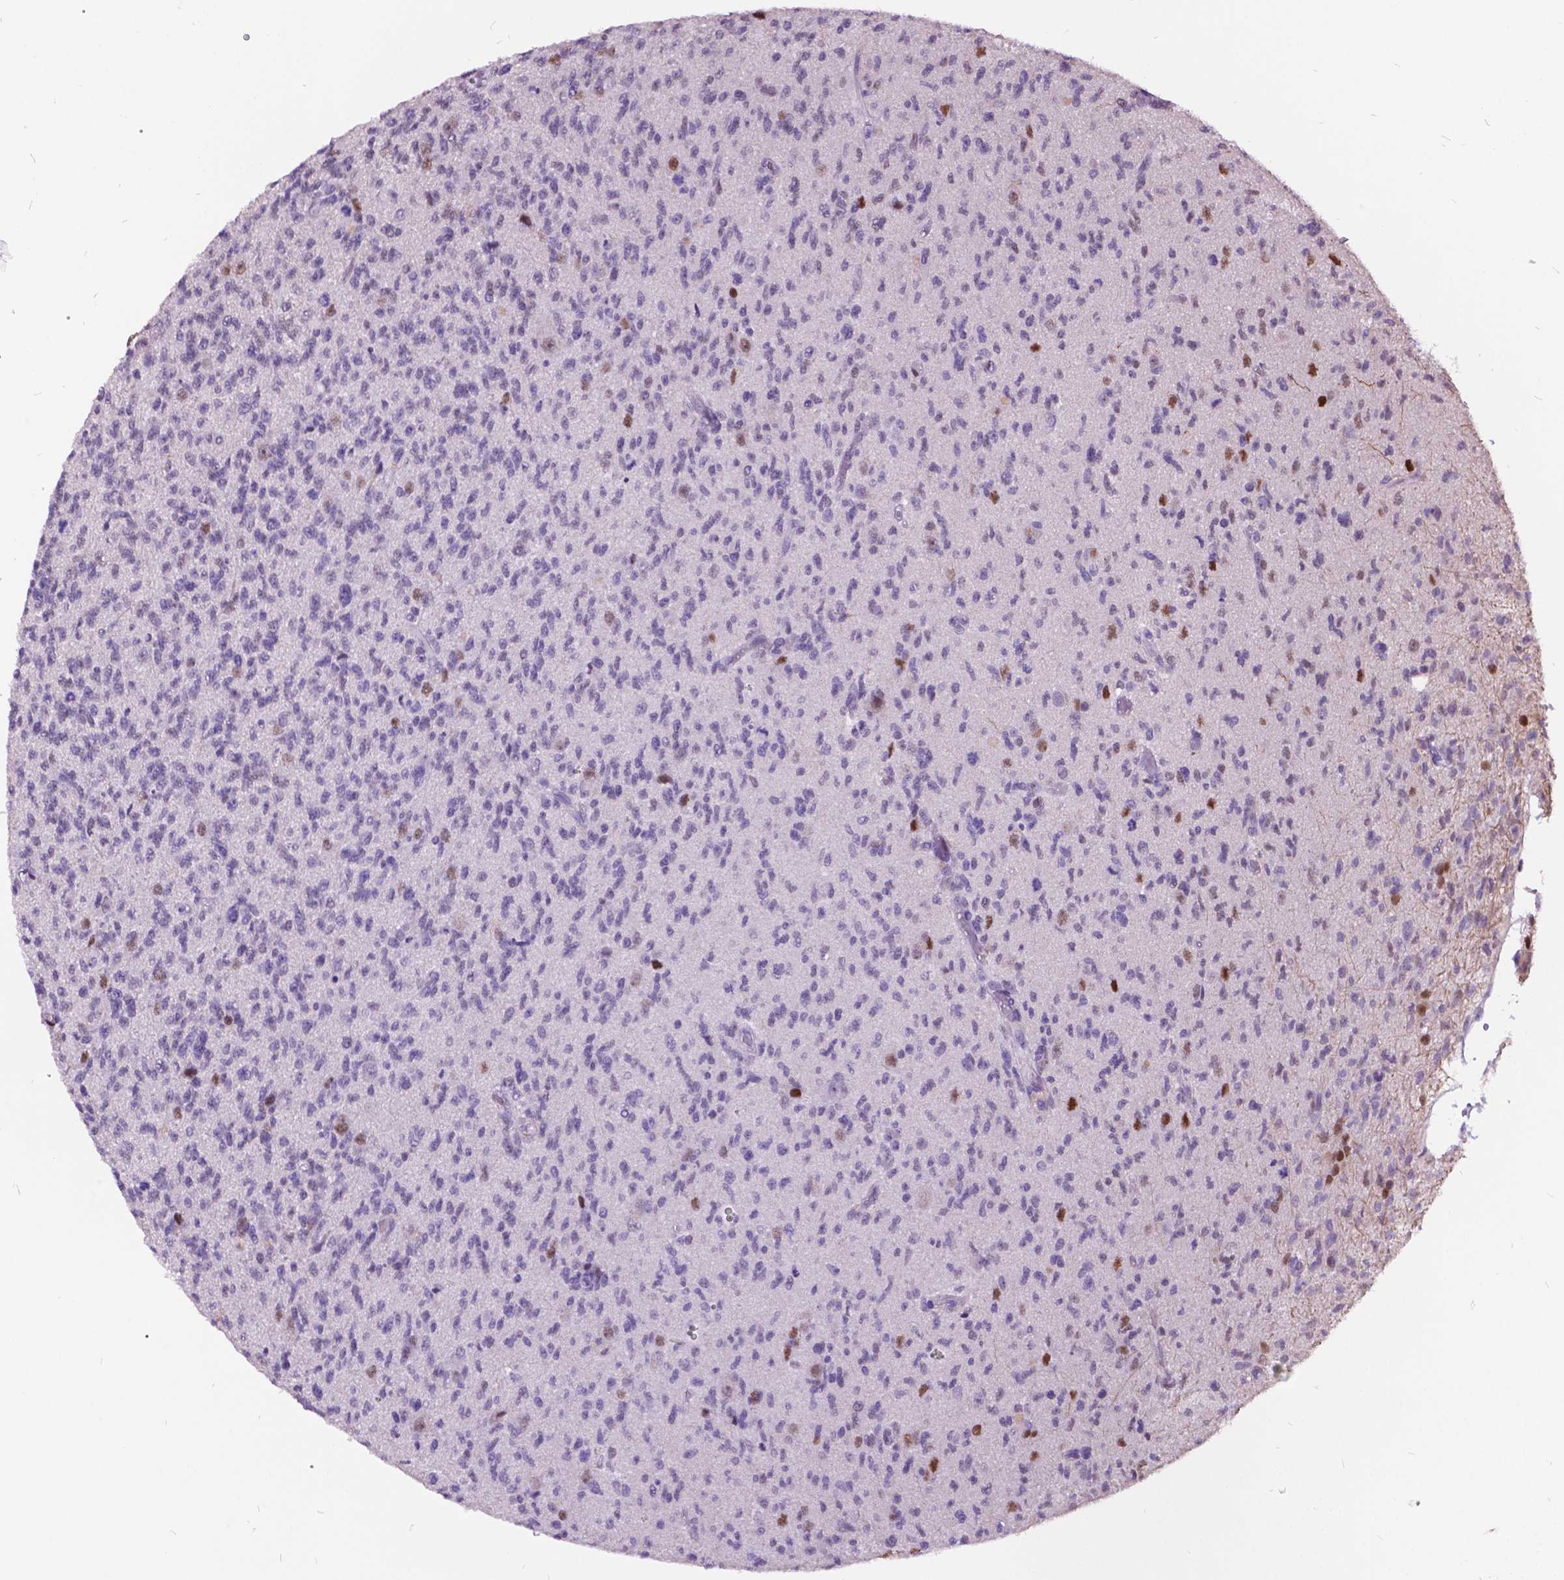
{"staining": {"intensity": "negative", "quantity": "none", "location": "none"}, "tissue": "glioma", "cell_type": "Tumor cells", "image_type": "cancer", "snomed": [{"axis": "morphology", "description": "Glioma, malignant, High grade"}, {"axis": "topography", "description": "Brain"}], "caption": "DAB (3,3'-diaminobenzidine) immunohistochemical staining of human high-grade glioma (malignant) displays no significant positivity in tumor cells.", "gene": "DPF3", "patient": {"sex": "male", "age": 56}}